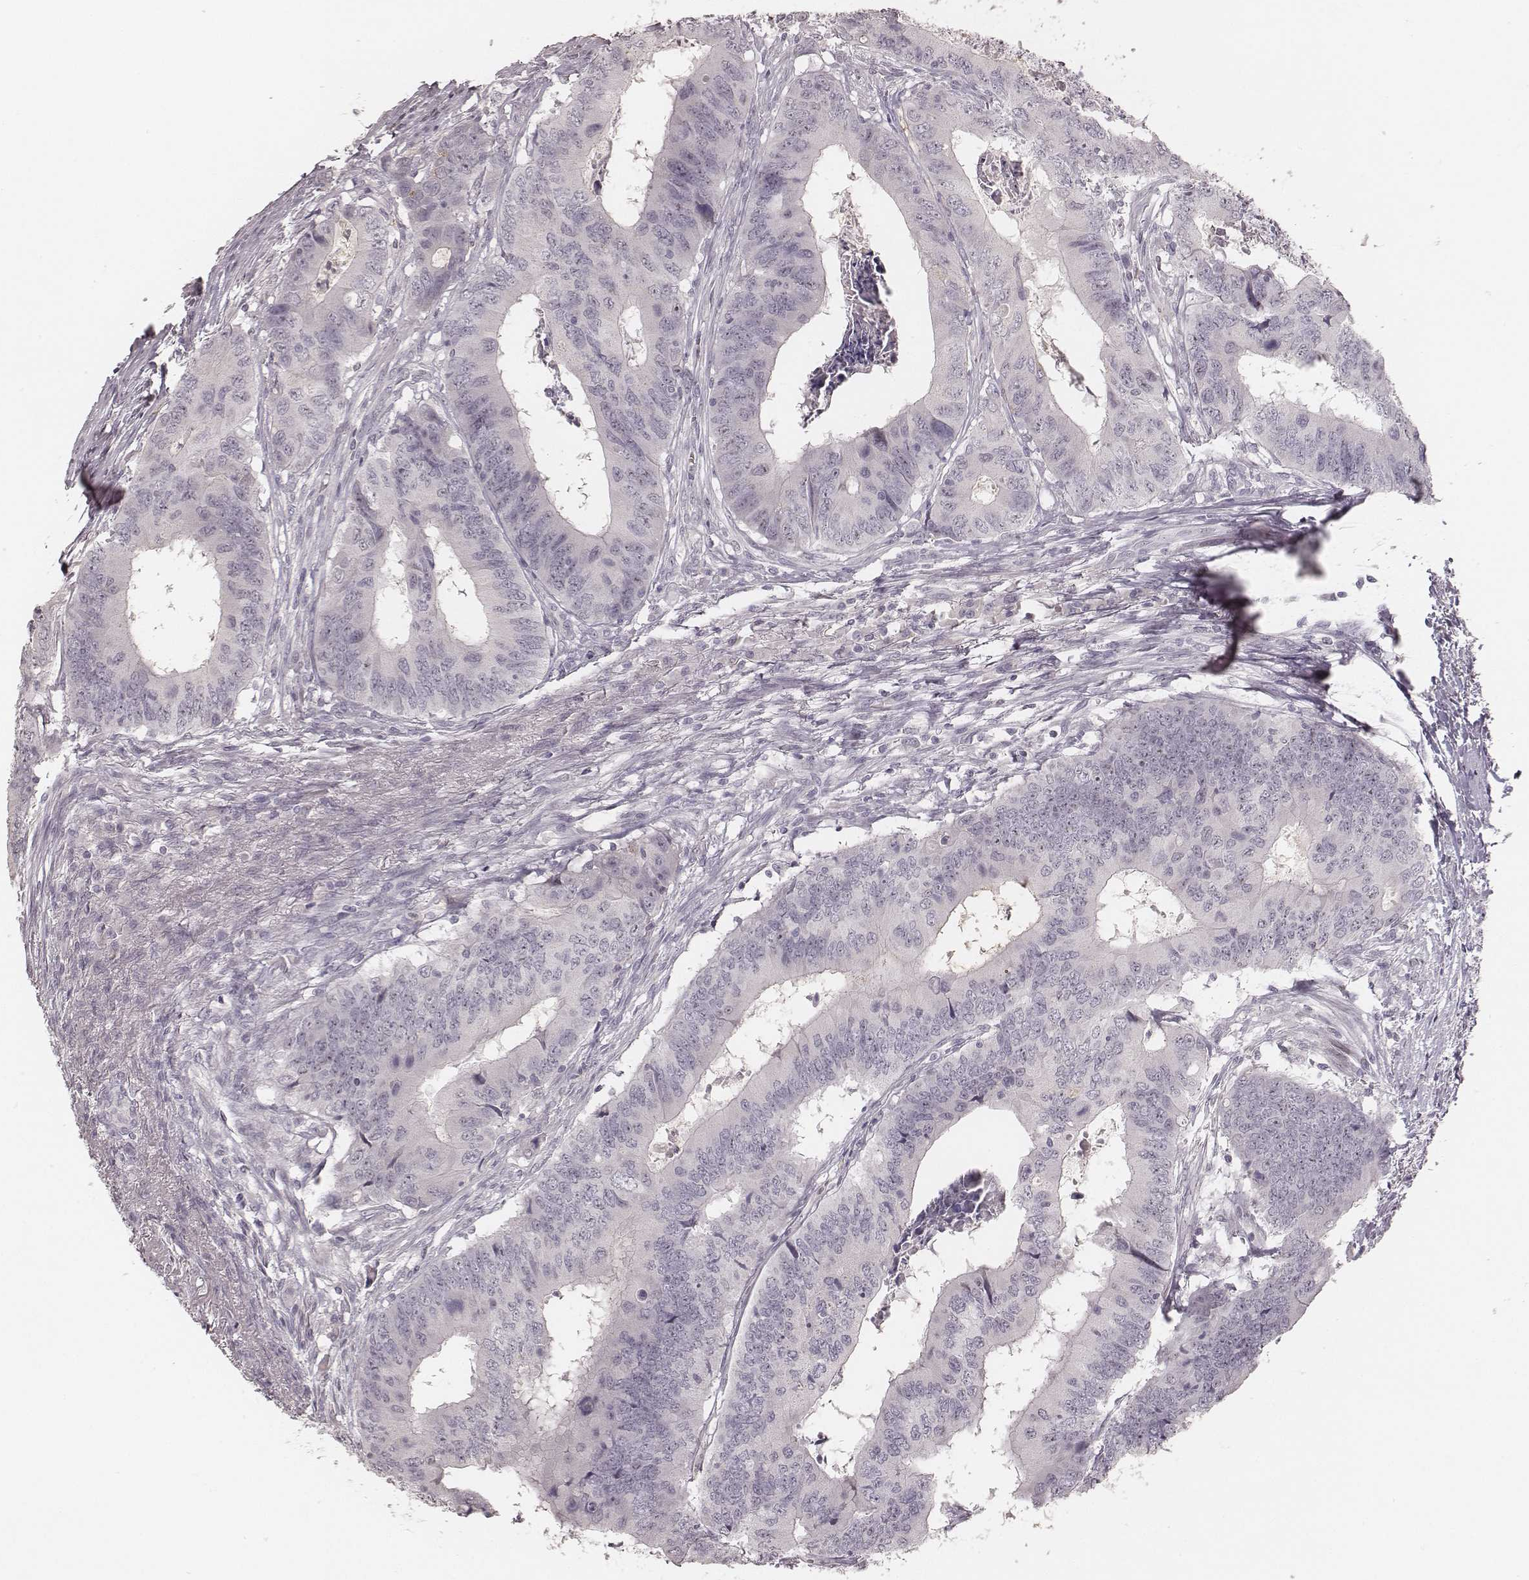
{"staining": {"intensity": "negative", "quantity": "none", "location": "none"}, "tissue": "colorectal cancer", "cell_type": "Tumor cells", "image_type": "cancer", "snomed": [{"axis": "morphology", "description": "Adenocarcinoma, NOS"}, {"axis": "topography", "description": "Colon"}], "caption": "This micrograph is of colorectal cancer (adenocarcinoma) stained with IHC to label a protein in brown with the nuclei are counter-stained blue. There is no expression in tumor cells.", "gene": "MADCAM1", "patient": {"sex": "male", "age": 53}}